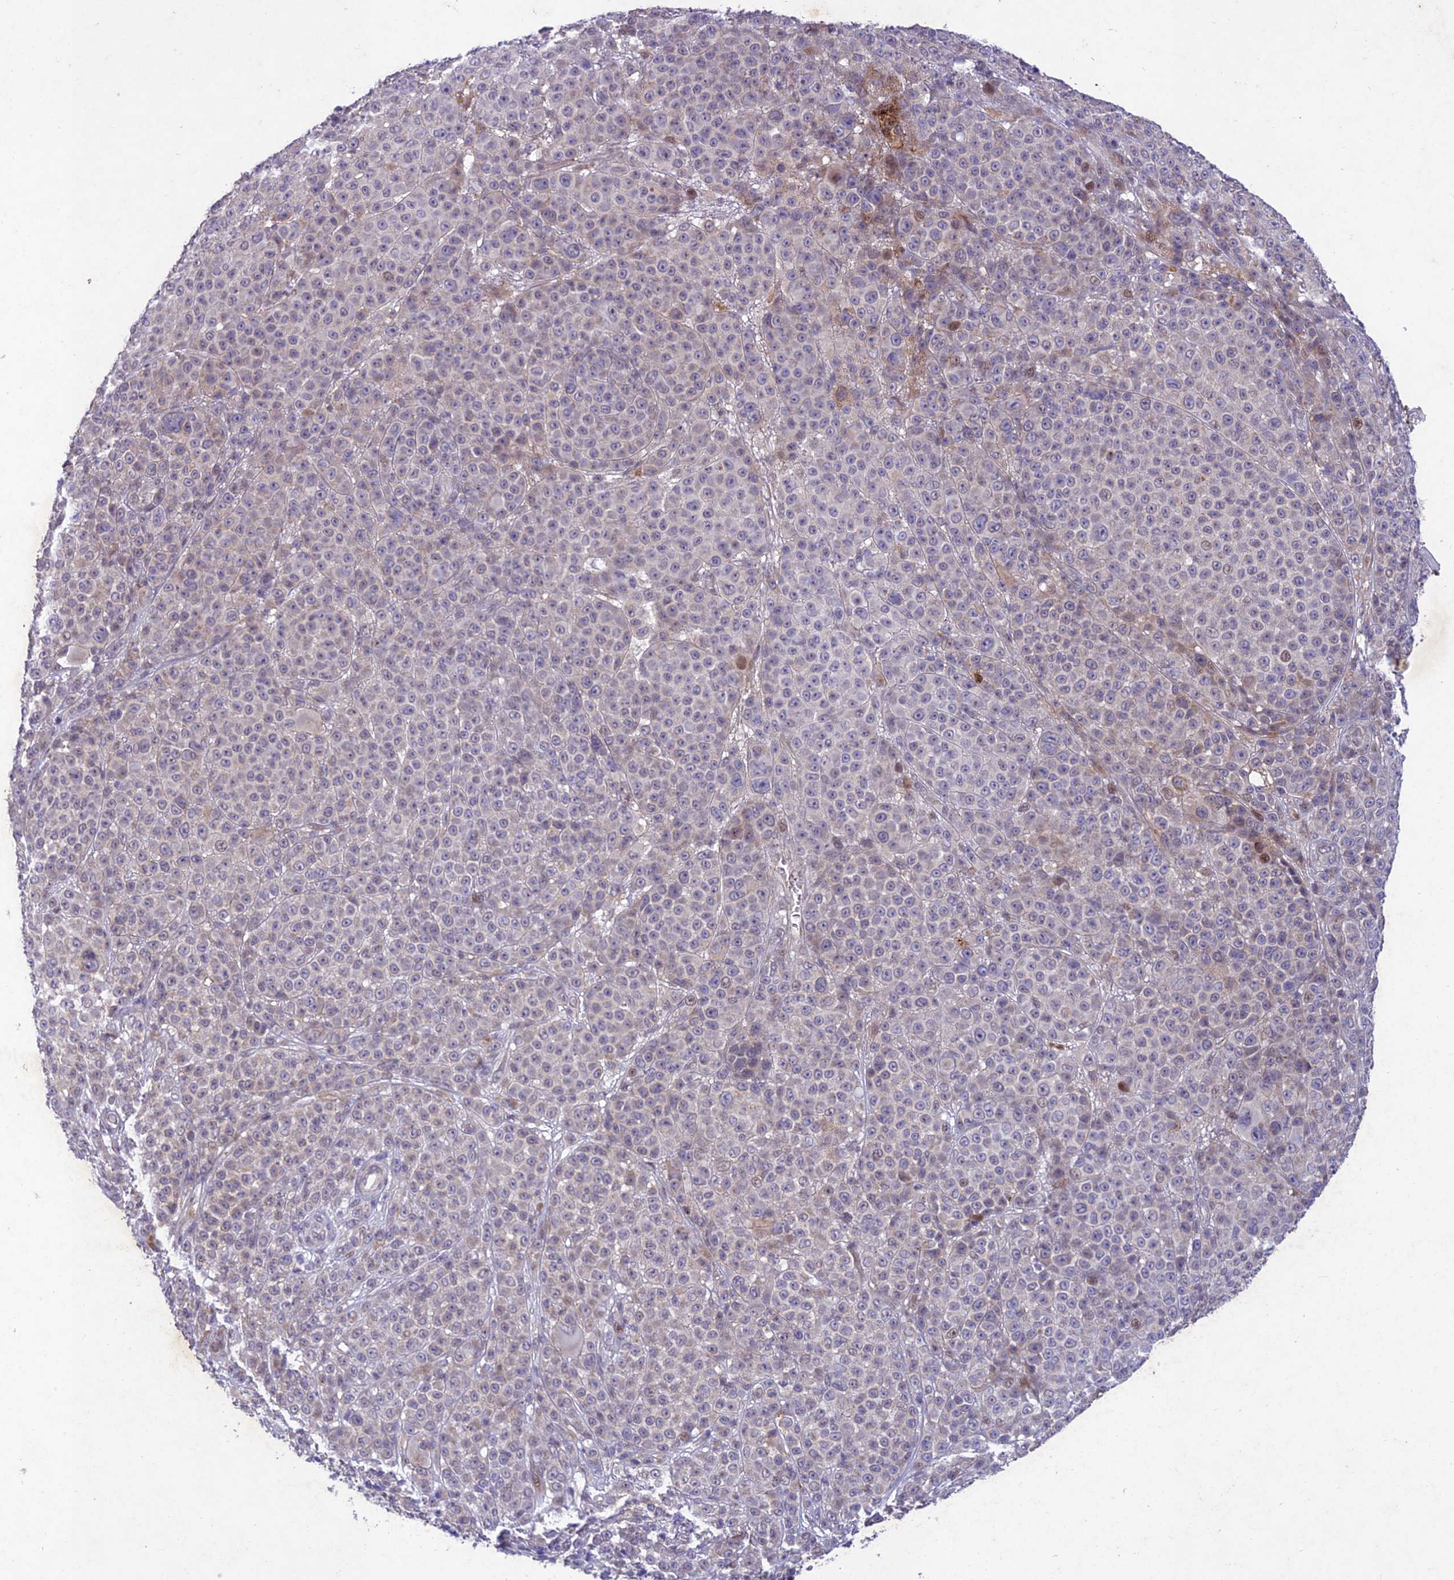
{"staining": {"intensity": "negative", "quantity": "none", "location": "none"}, "tissue": "melanoma", "cell_type": "Tumor cells", "image_type": "cancer", "snomed": [{"axis": "morphology", "description": "Malignant melanoma, NOS"}, {"axis": "topography", "description": "Skin"}], "caption": "Micrograph shows no protein positivity in tumor cells of melanoma tissue.", "gene": "ANKRD52", "patient": {"sex": "female", "age": 94}}